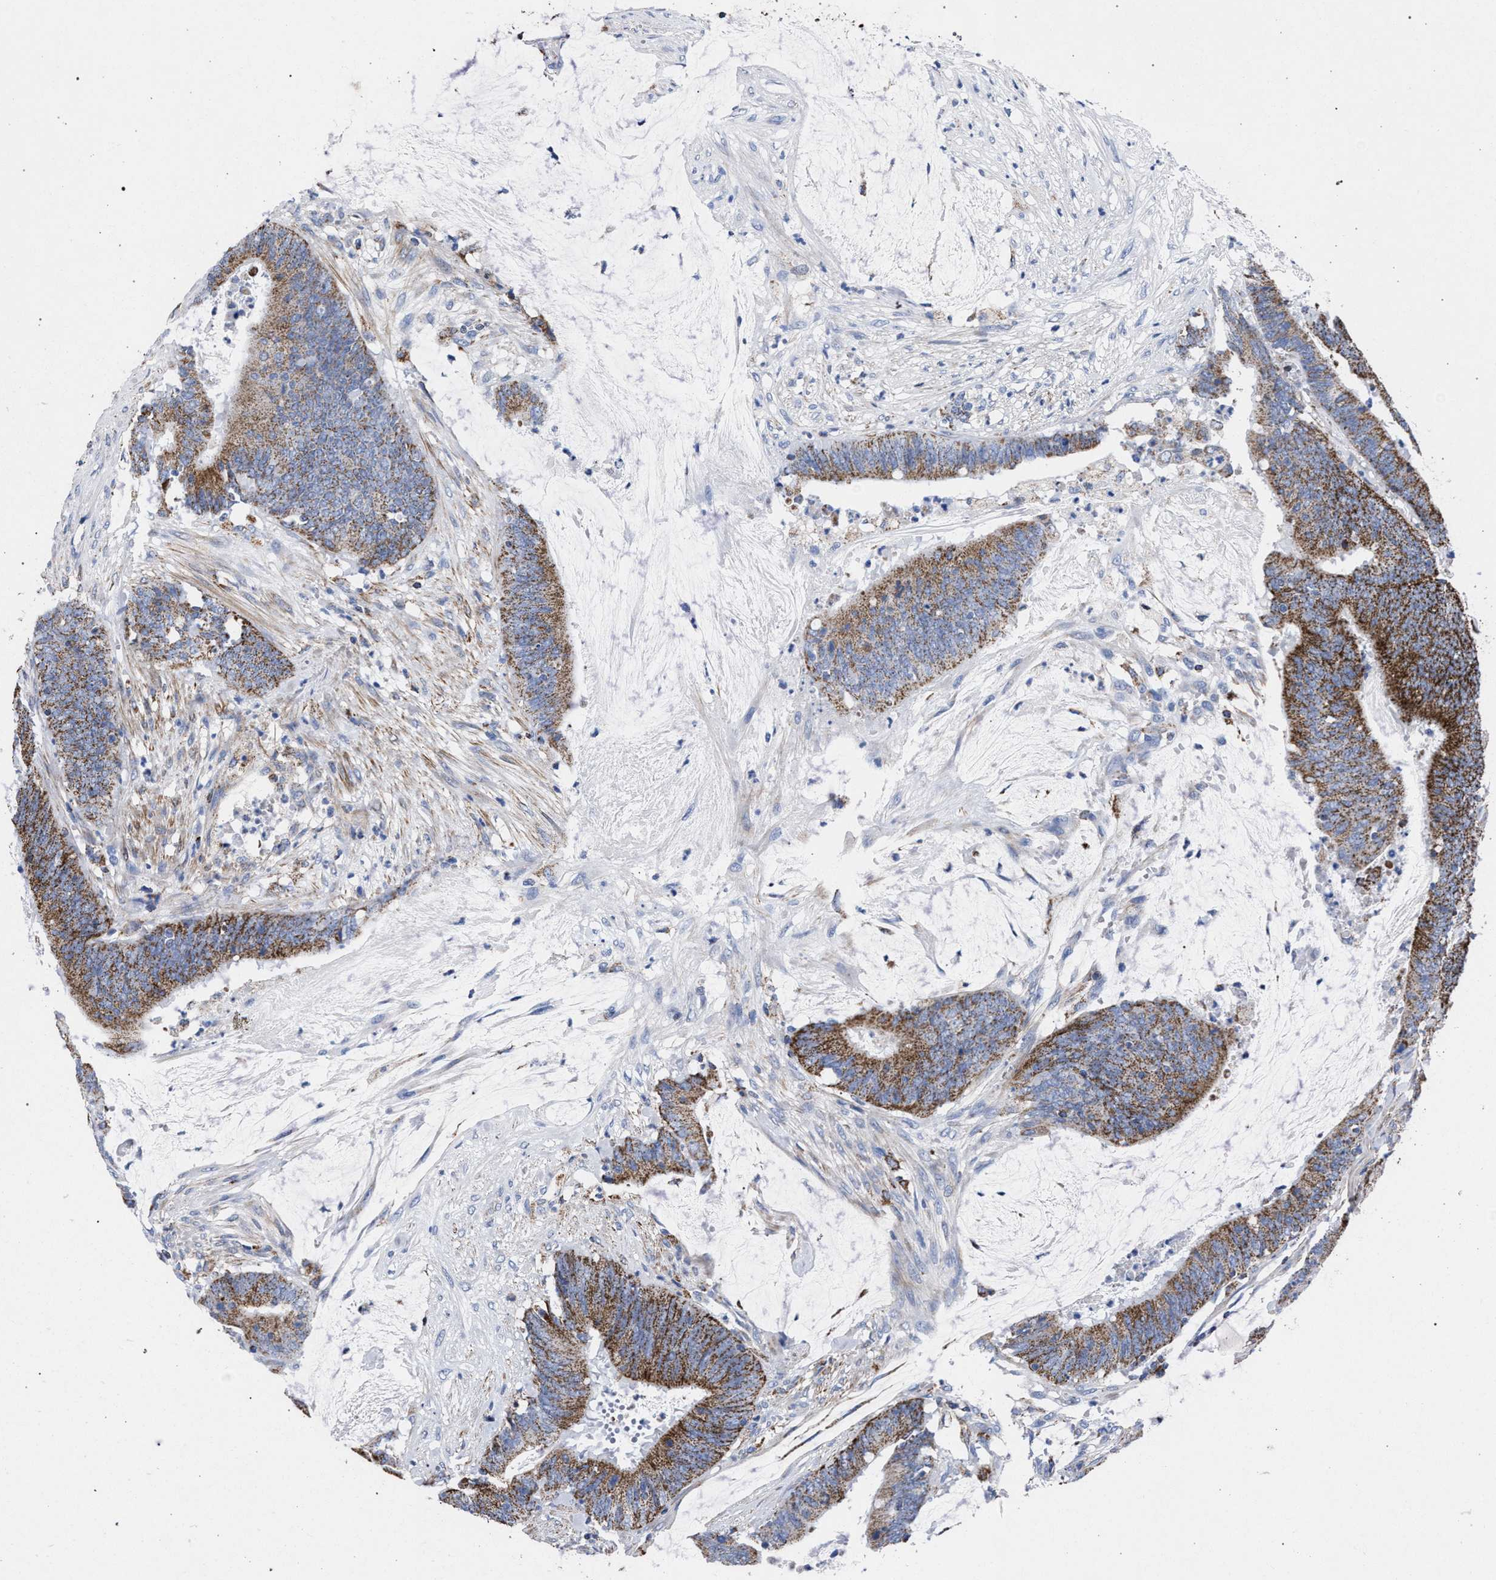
{"staining": {"intensity": "moderate", "quantity": ">75%", "location": "cytoplasmic/membranous"}, "tissue": "colorectal cancer", "cell_type": "Tumor cells", "image_type": "cancer", "snomed": [{"axis": "morphology", "description": "Adenocarcinoma, NOS"}, {"axis": "topography", "description": "Rectum"}], "caption": "A high-resolution image shows immunohistochemistry staining of adenocarcinoma (colorectal), which demonstrates moderate cytoplasmic/membranous expression in approximately >75% of tumor cells. (DAB IHC with brightfield microscopy, high magnification).", "gene": "ACADS", "patient": {"sex": "female", "age": 66}}